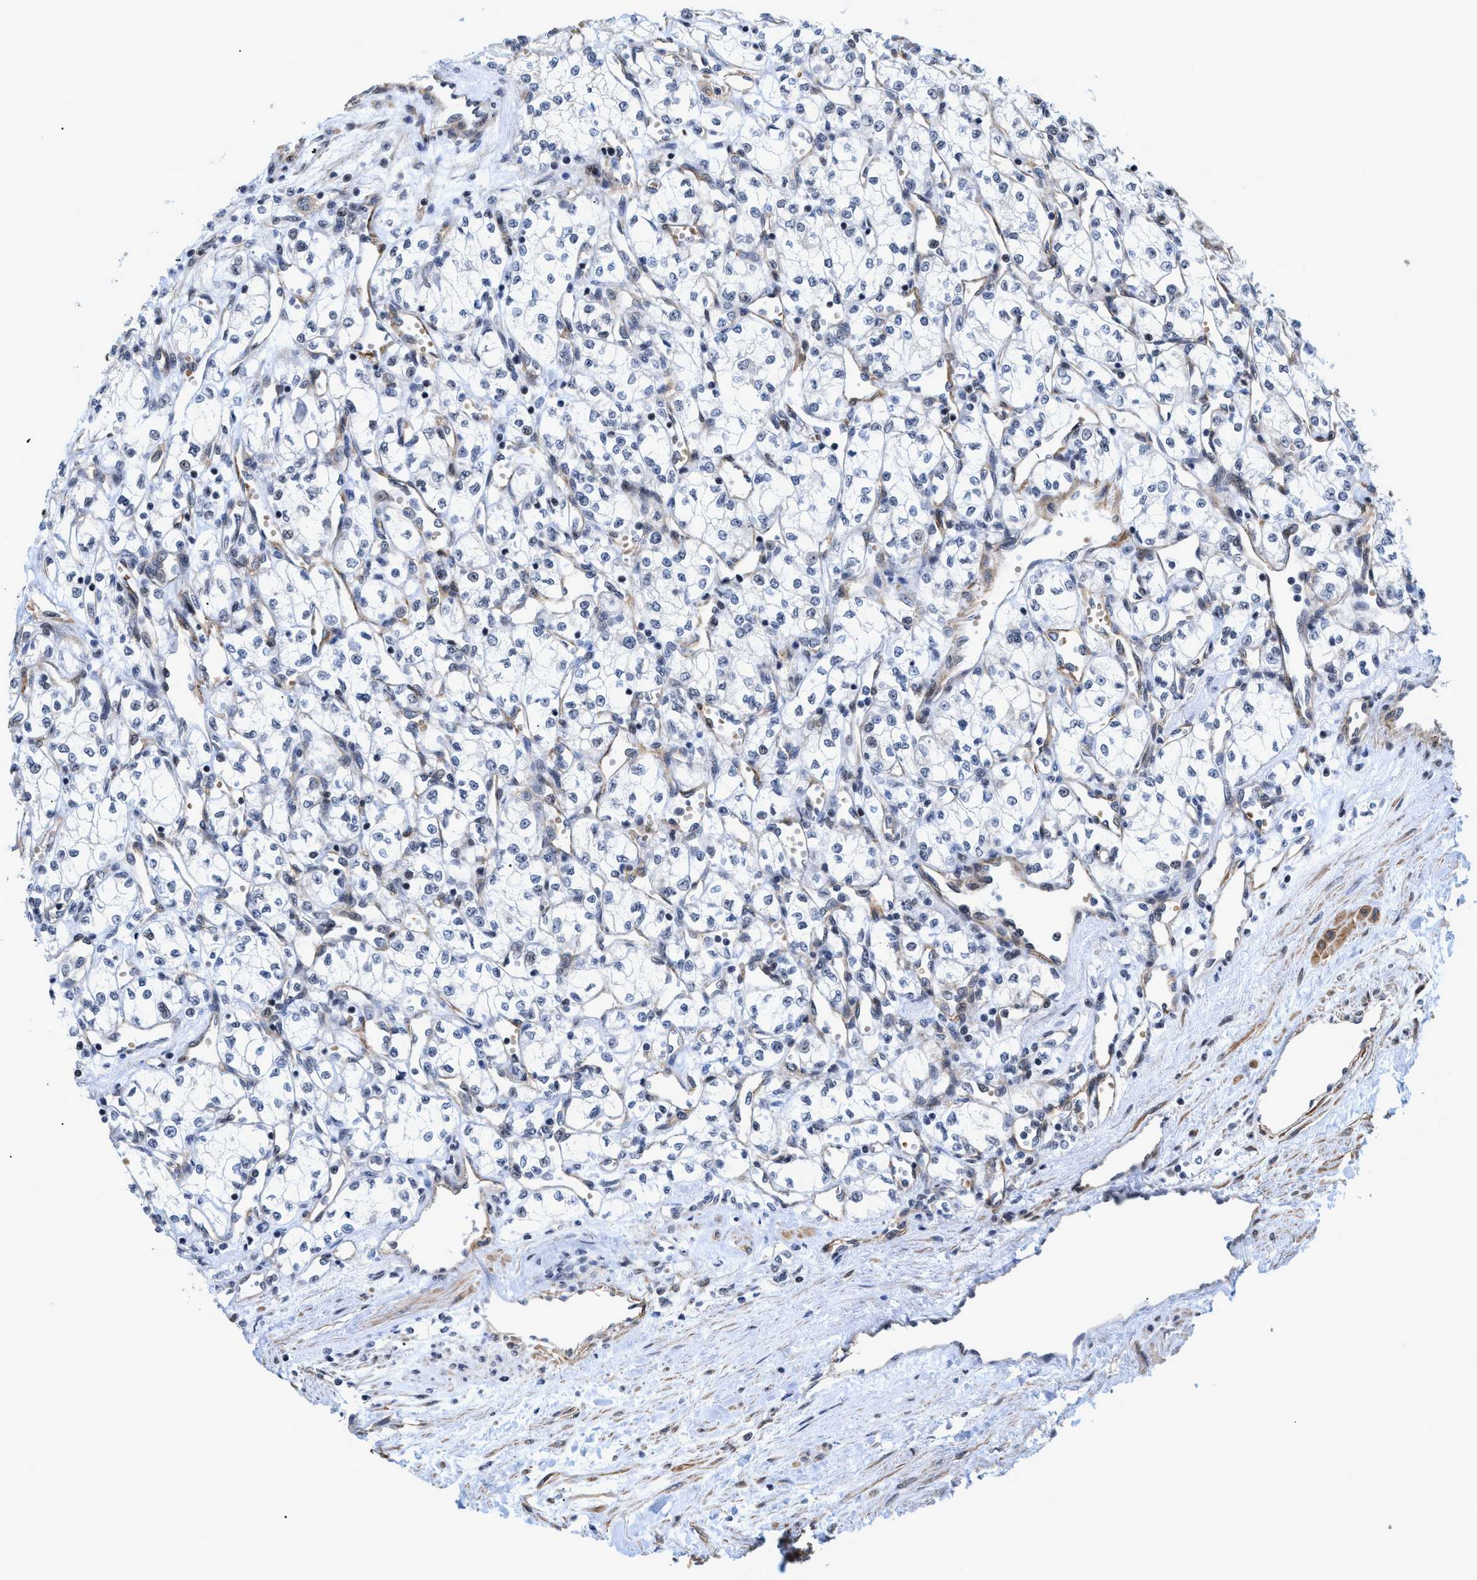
{"staining": {"intensity": "negative", "quantity": "none", "location": "none"}, "tissue": "renal cancer", "cell_type": "Tumor cells", "image_type": "cancer", "snomed": [{"axis": "morphology", "description": "Adenocarcinoma, NOS"}, {"axis": "topography", "description": "Kidney"}], "caption": "Tumor cells show no significant protein positivity in renal adenocarcinoma.", "gene": "GPRASP2", "patient": {"sex": "male", "age": 59}}